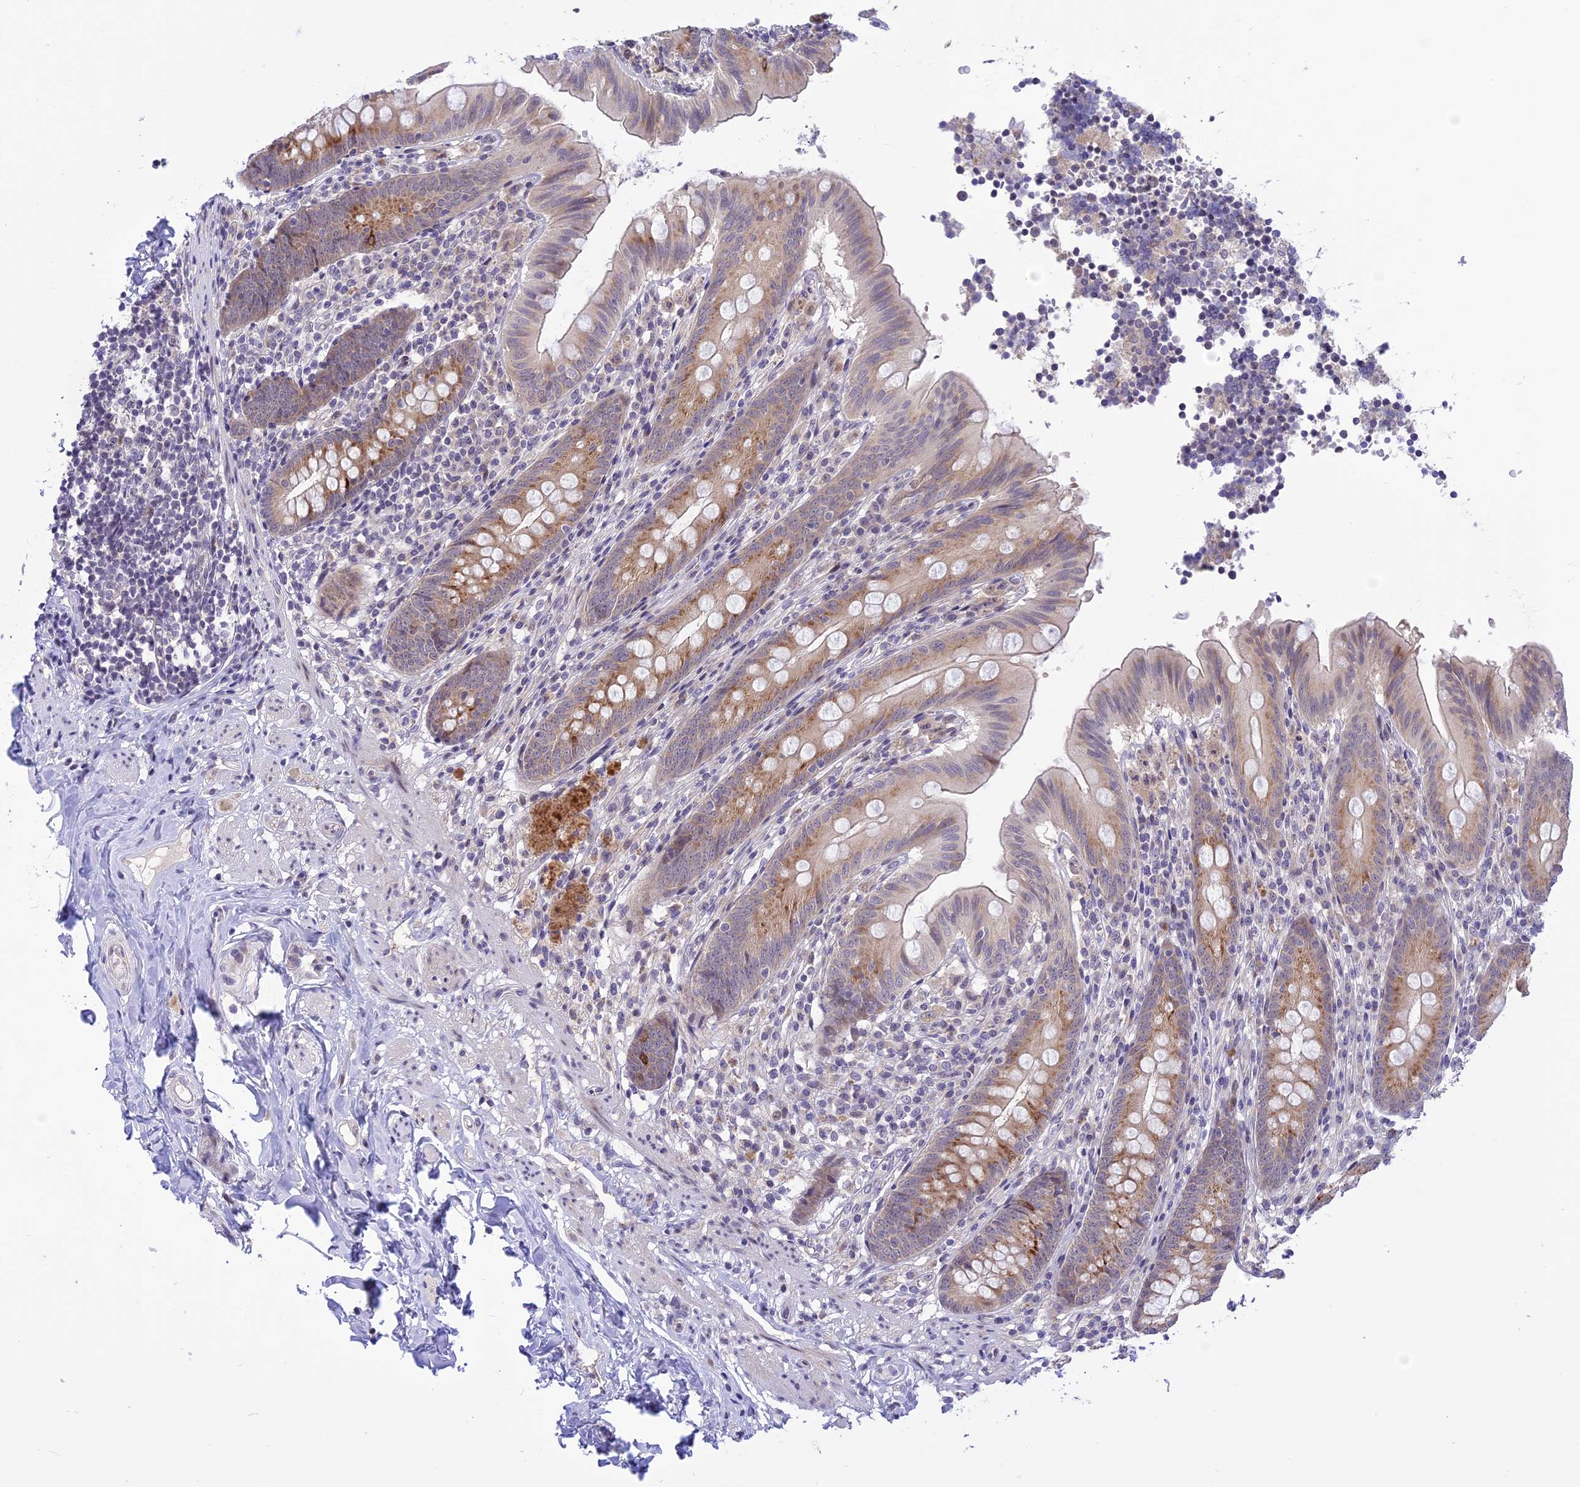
{"staining": {"intensity": "moderate", "quantity": ">75%", "location": "cytoplasmic/membranous"}, "tissue": "appendix", "cell_type": "Glandular cells", "image_type": "normal", "snomed": [{"axis": "morphology", "description": "Normal tissue, NOS"}, {"axis": "topography", "description": "Appendix"}], "caption": "Protein staining of normal appendix exhibits moderate cytoplasmic/membranous staining in about >75% of glandular cells. The staining was performed using DAB (3,3'-diaminobenzidine) to visualize the protein expression in brown, while the nuclei were stained in blue with hematoxylin (Magnification: 20x).", "gene": "ZNF837", "patient": {"sex": "male", "age": 55}}